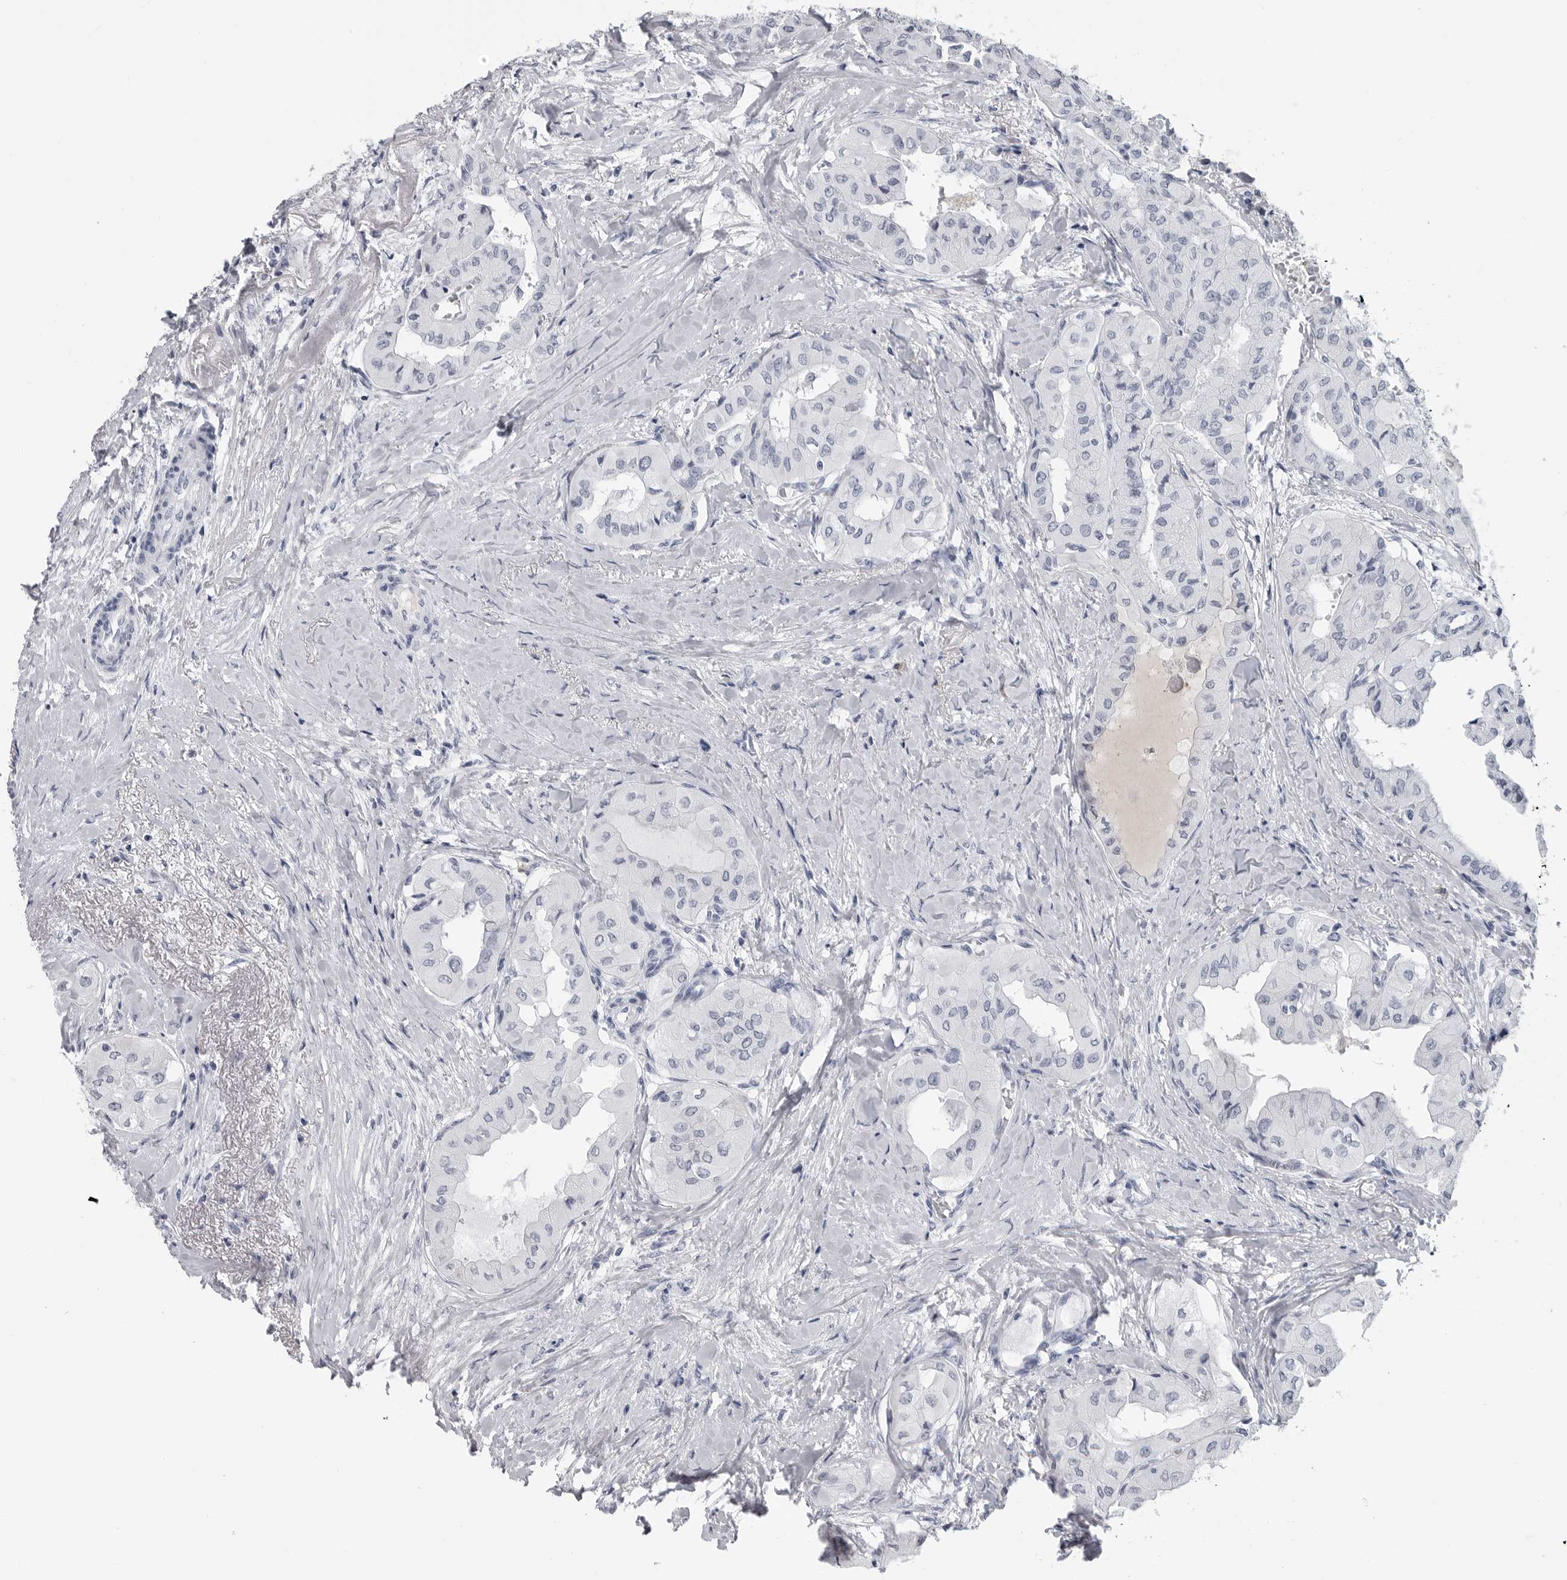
{"staining": {"intensity": "negative", "quantity": "none", "location": "none"}, "tissue": "thyroid cancer", "cell_type": "Tumor cells", "image_type": "cancer", "snomed": [{"axis": "morphology", "description": "Papillary adenocarcinoma, NOS"}, {"axis": "topography", "description": "Thyroid gland"}], "caption": "An immunohistochemistry image of papillary adenocarcinoma (thyroid) is shown. There is no staining in tumor cells of papillary adenocarcinoma (thyroid). (IHC, brightfield microscopy, high magnification).", "gene": "AMPD1", "patient": {"sex": "female", "age": 59}}